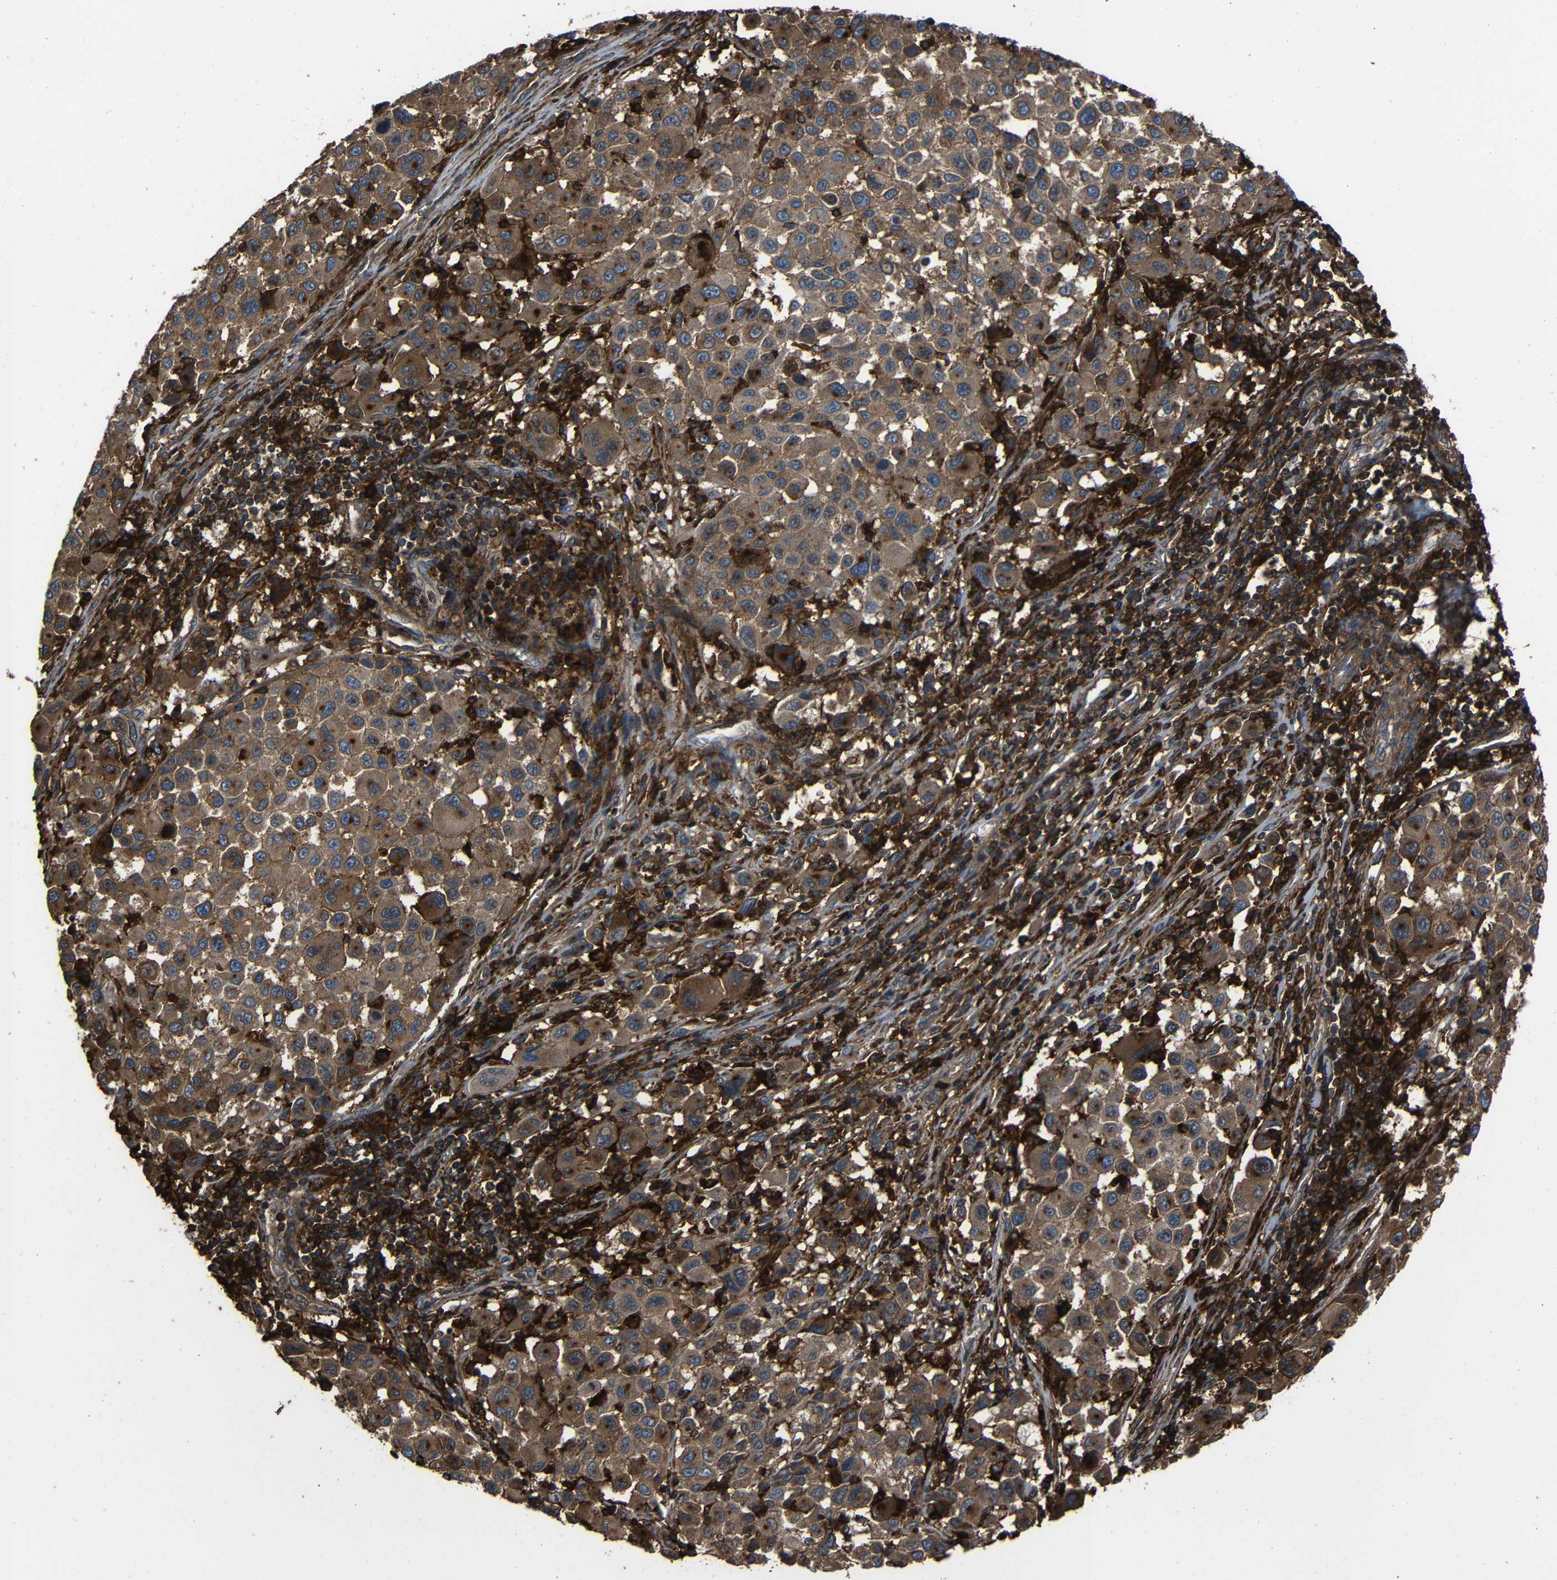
{"staining": {"intensity": "moderate", "quantity": ">75%", "location": "cytoplasmic/membranous"}, "tissue": "melanoma", "cell_type": "Tumor cells", "image_type": "cancer", "snomed": [{"axis": "morphology", "description": "Malignant melanoma, Metastatic site"}, {"axis": "topography", "description": "Lymph node"}], "caption": "This is a photomicrograph of immunohistochemistry staining of malignant melanoma (metastatic site), which shows moderate staining in the cytoplasmic/membranous of tumor cells.", "gene": "ADGRE5", "patient": {"sex": "male", "age": 61}}